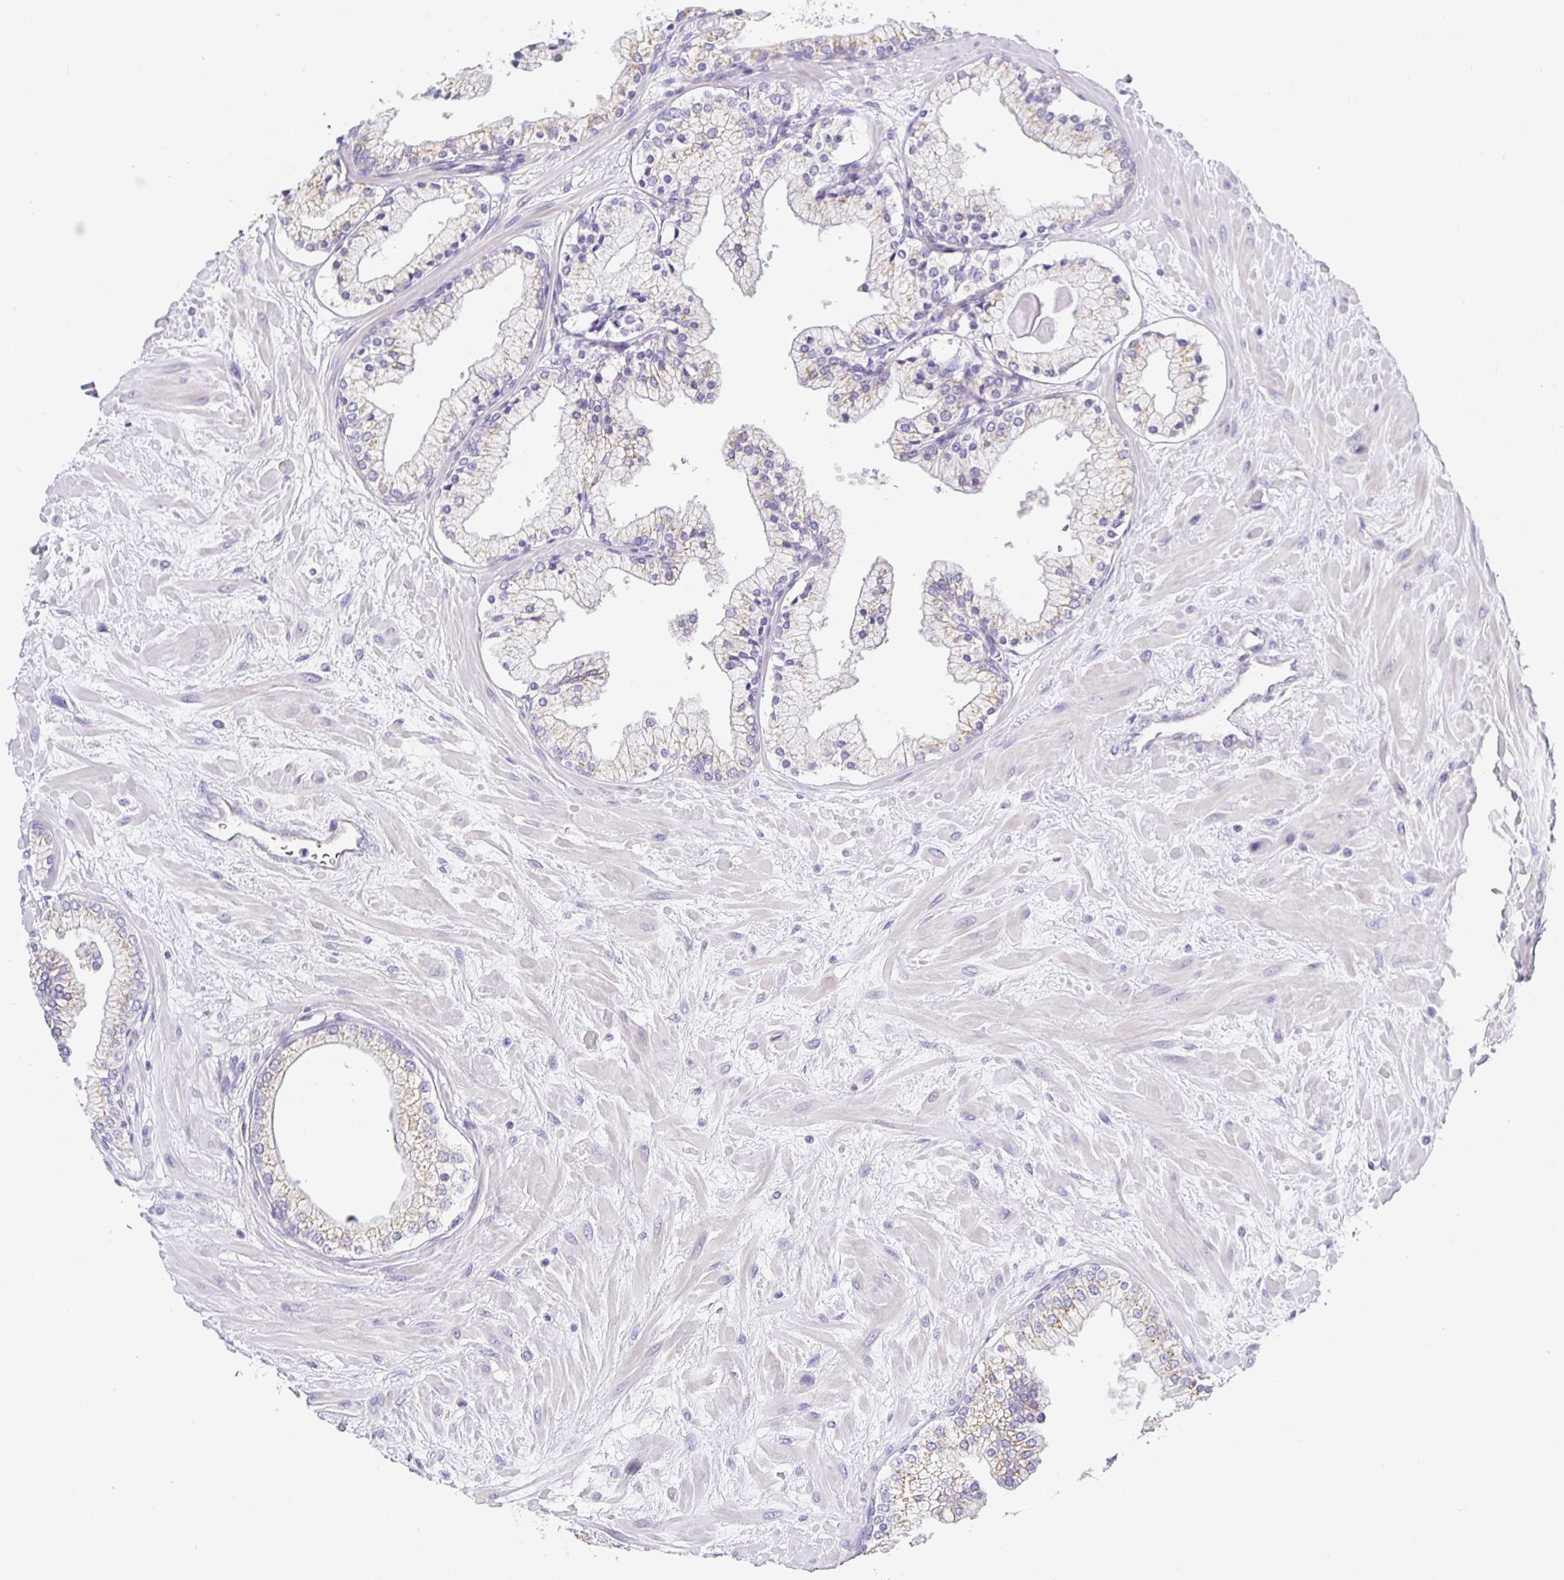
{"staining": {"intensity": "weak", "quantity": "25%-75%", "location": "cytoplasmic/membranous"}, "tissue": "prostate", "cell_type": "Glandular cells", "image_type": "normal", "snomed": [{"axis": "morphology", "description": "Normal tissue, NOS"}, {"axis": "topography", "description": "Prostate"}, {"axis": "topography", "description": "Peripheral nerve tissue"}], "caption": "Immunohistochemical staining of benign human prostate displays 25%-75% levels of weak cytoplasmic/membranous protein expression in about 25%-75% of glandular cells.", "gene": "OPALIN", "patient": {"sex": "male", "age": 61}}